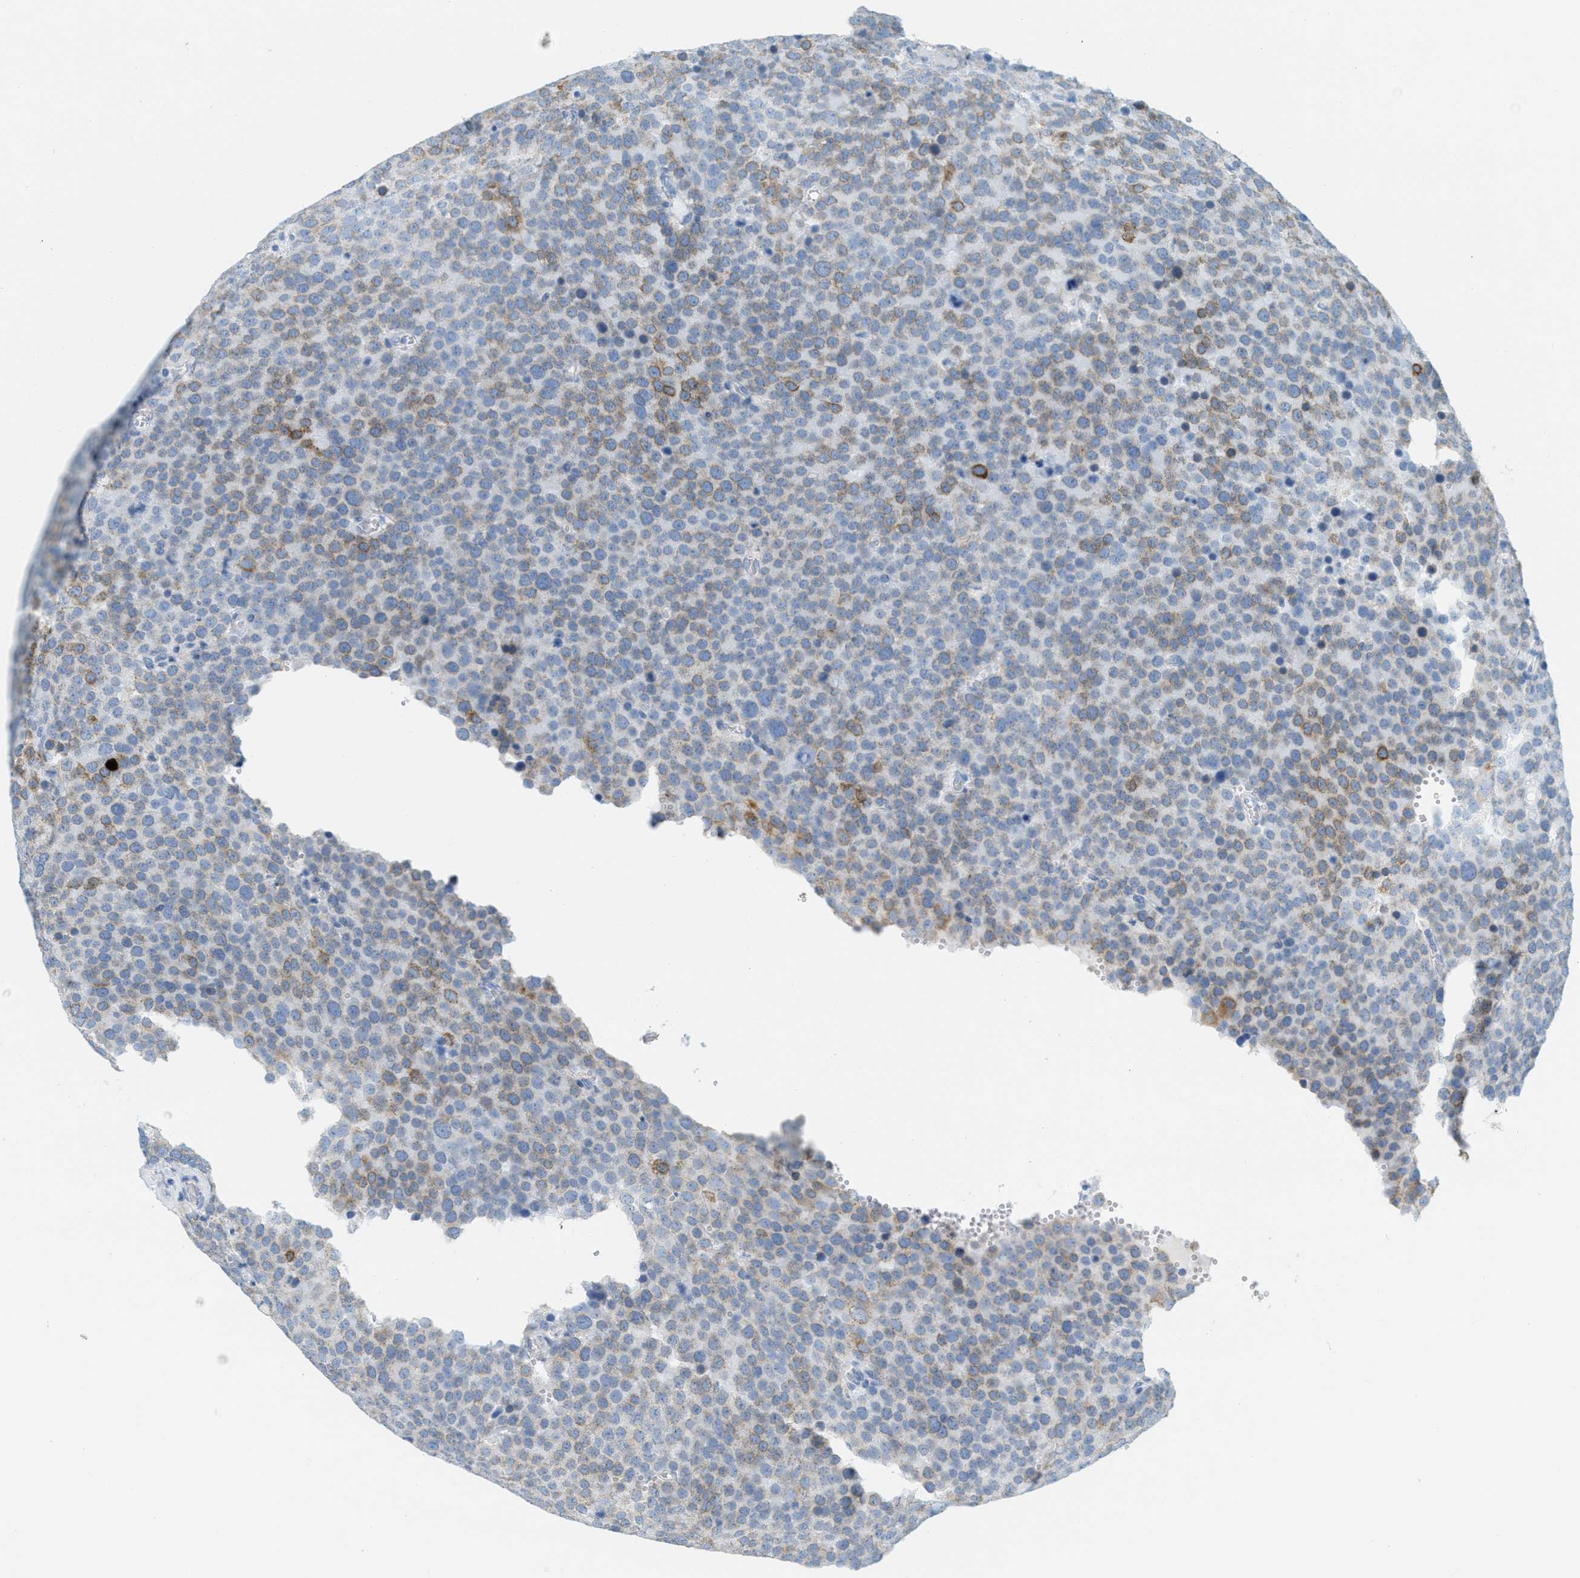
{"staining": {"intensity": "weak", "quantity": "25%-75%", "location": "cytoplasmic/membranous"}, "tissue": "testis cancer", "cell_type": "Tumor cells", "image_type": "cancer", "snomed": [{"axis": "morphology", "description": "Normal tissue, NOS"}, {"axis": "morphology", "description": "Seminoma, NOS"}, {"axis": "topography", "description": "Testis"}], "caption": "High-power microscopy captured an immunohistochemistry photomicrograph of testis cancer, revealing weak cytoplasmic/membranous positivity in about 25%-75% of tumor cells.", "gene": "TEX264", "patient": {"sex": "male", "age": 71}}